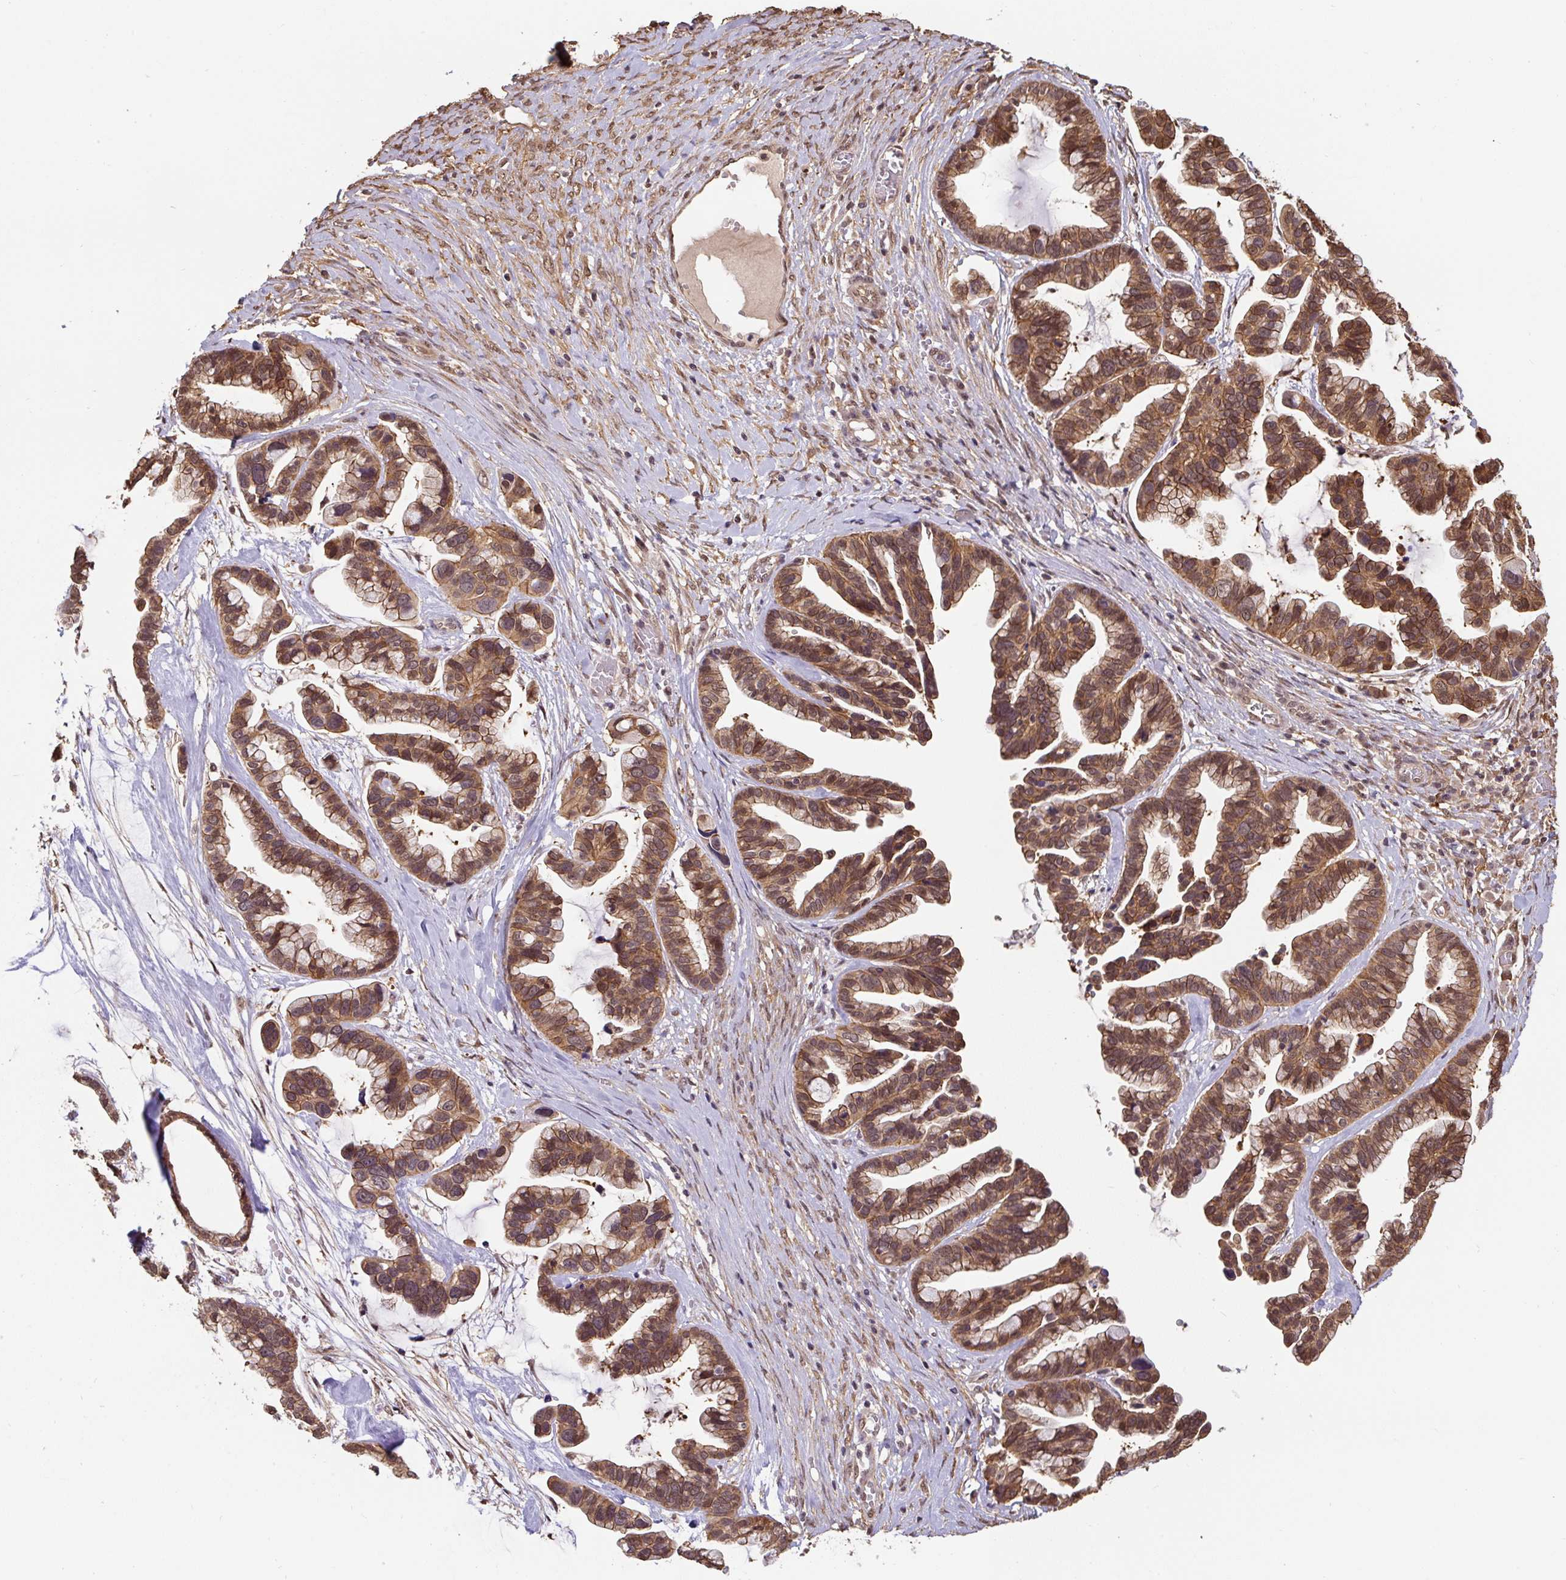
{"staining": {"intensity": "moderate", "quantity": ">75%", "location": "cytoplasmic/membranous,nuclear"}, "tissue": "ovarian cancer", "cell_type": "Tumor cells", "image_type": "cancer", "snomed": [{"axis": "morphology", "description": "Cystadenocarcinoma, serous, NOS"}, {"axis": "topography", "description": "Ovary"}], "caption": "This is a histology image of immunohistochemistry staining of ovarian serous cystadenocarcinoma, which shows moderate staining in the cytoplasmic/membranous and nuclear of tumor cells.", "gene": "ST13", "patient": {"sex": "female", "age": 56}}